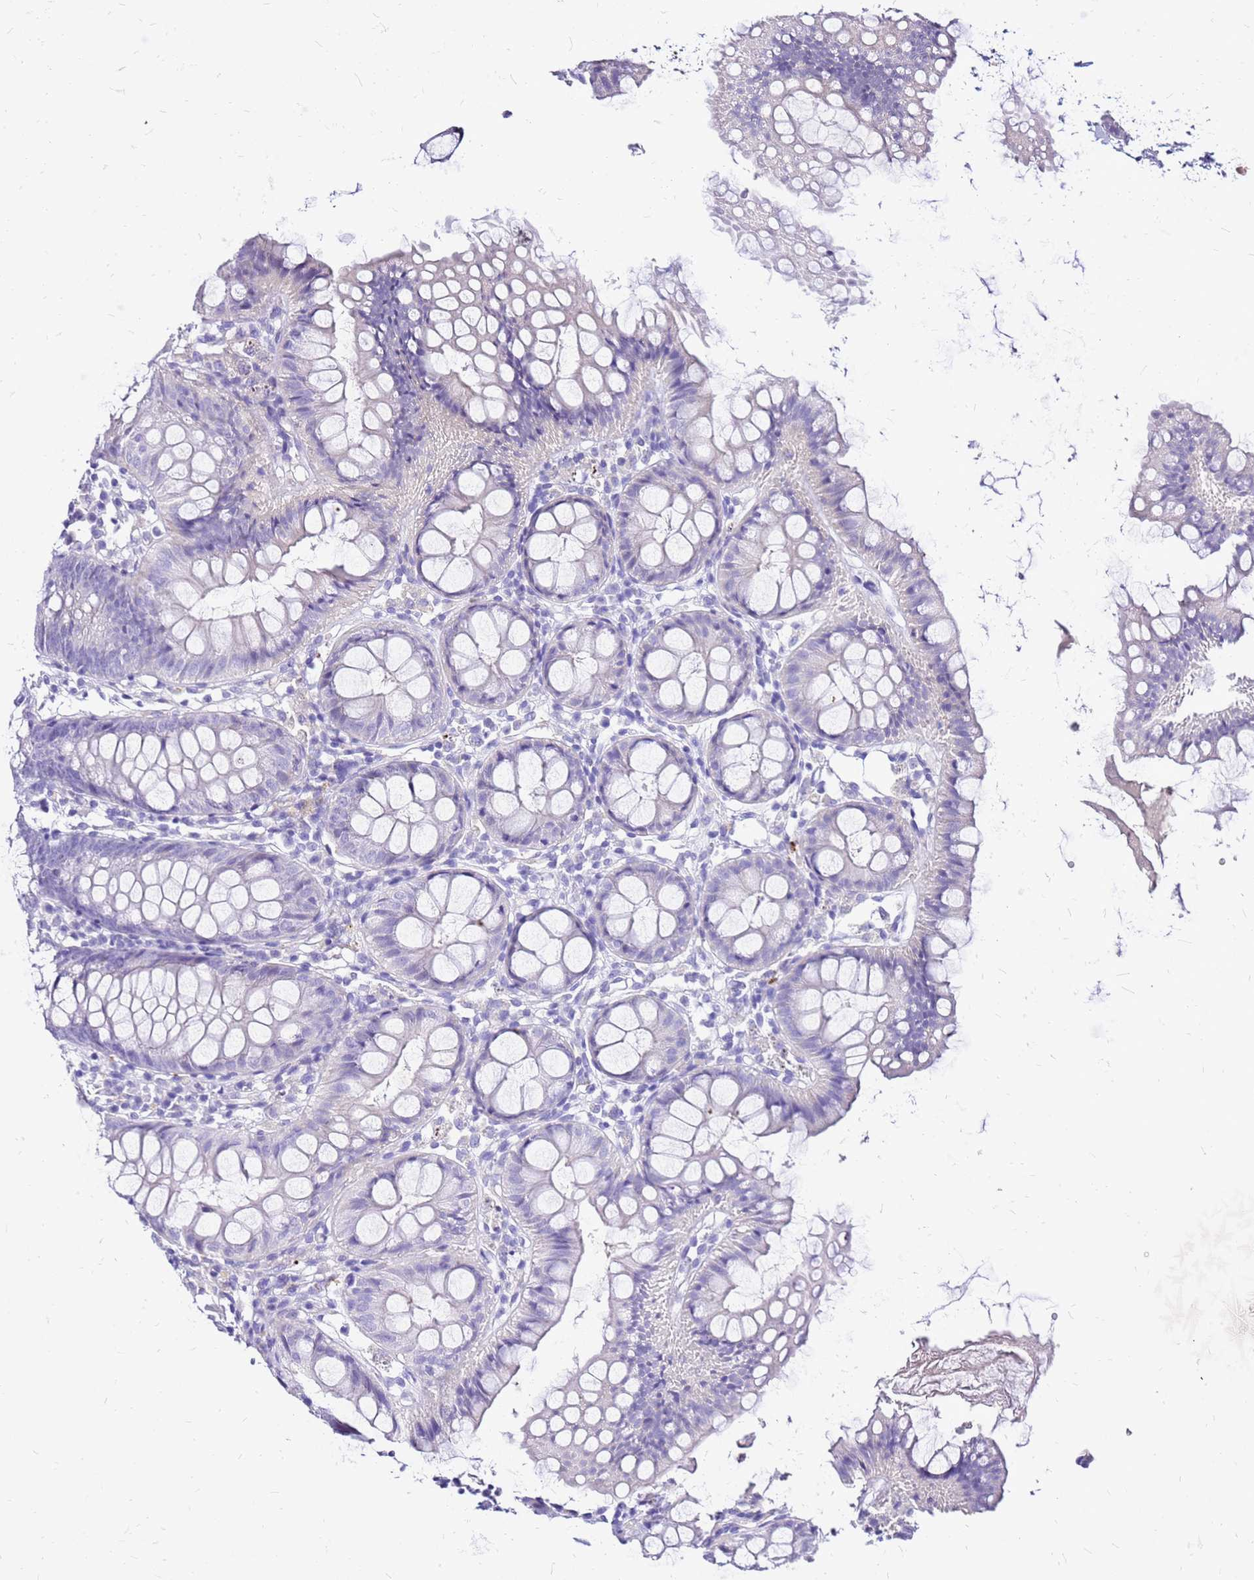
{"staining": {"intensity": "negative", "quantity": "none", "location": "none"}, "tissue": "colon", "cell_type": "Endothelial cells", "image_type": "normal", "snomed": [{"axis": "morphology", "description": "Normal tissue, NOS"}, {"axis": "topography", "description": "Colon"}], "caption": "Micrograph shows no protein positivity in endothelial cells of unremarkable colon.", "gene": "DCDC2B", "patient": {"sex": "female", "age": 84}}